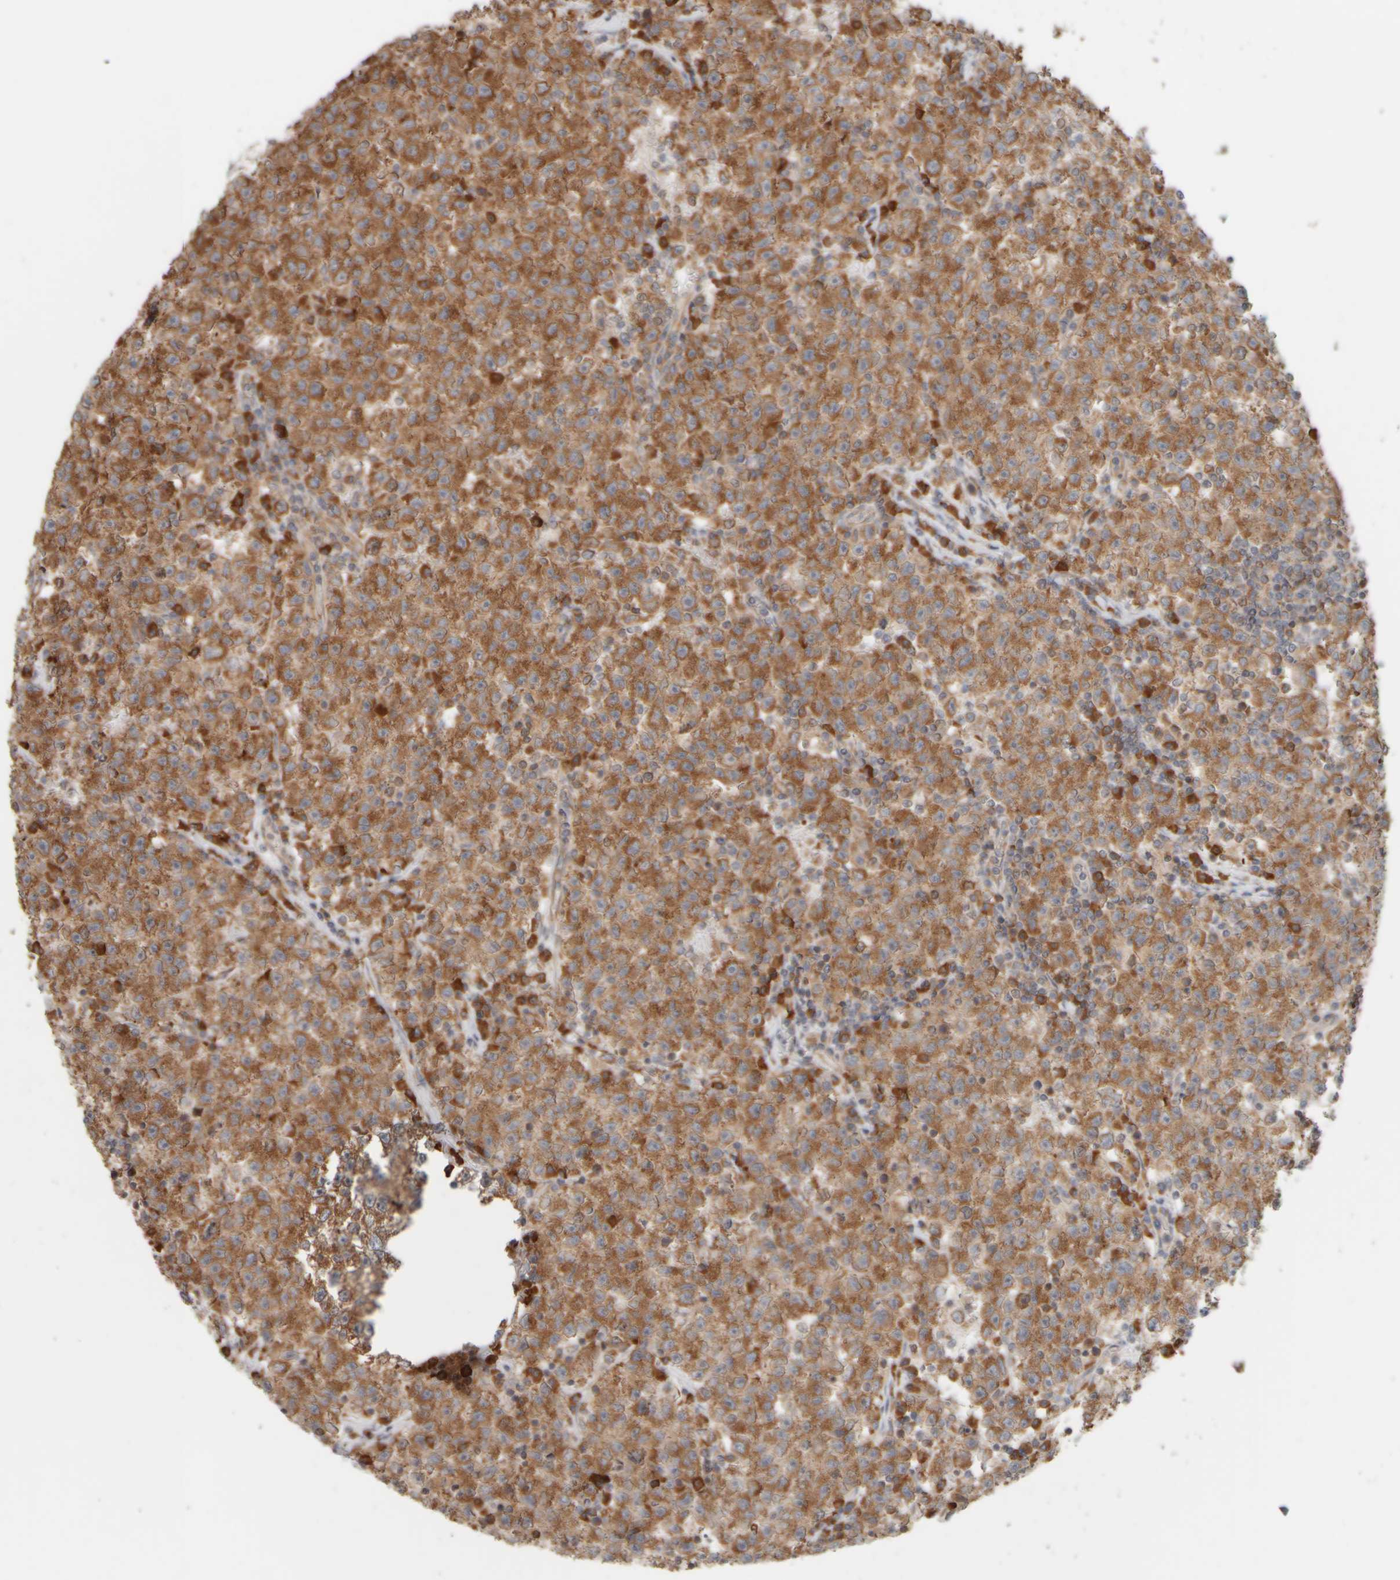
{"staining": {"intensity": "moderate", "quantity": ">75%", "location": "cytoplasmic/membranous"}, "tissue": "testis cancer", "cell_type": "Tumor cells", "image_type": "cancer", "snomed": [{"axis": "morphology", "description": "Seminoma, NOS"}, {"axis": "topography", "description": "Testis"}], "caption": "Protein expression analysis of human testis cancer (seminoma) reveals moderate cytoplasmic/membranous expression in approximately >75% of tumor cells.", "gene": "EIF2B3", "patient": {"sex": "male", "age": 22}}